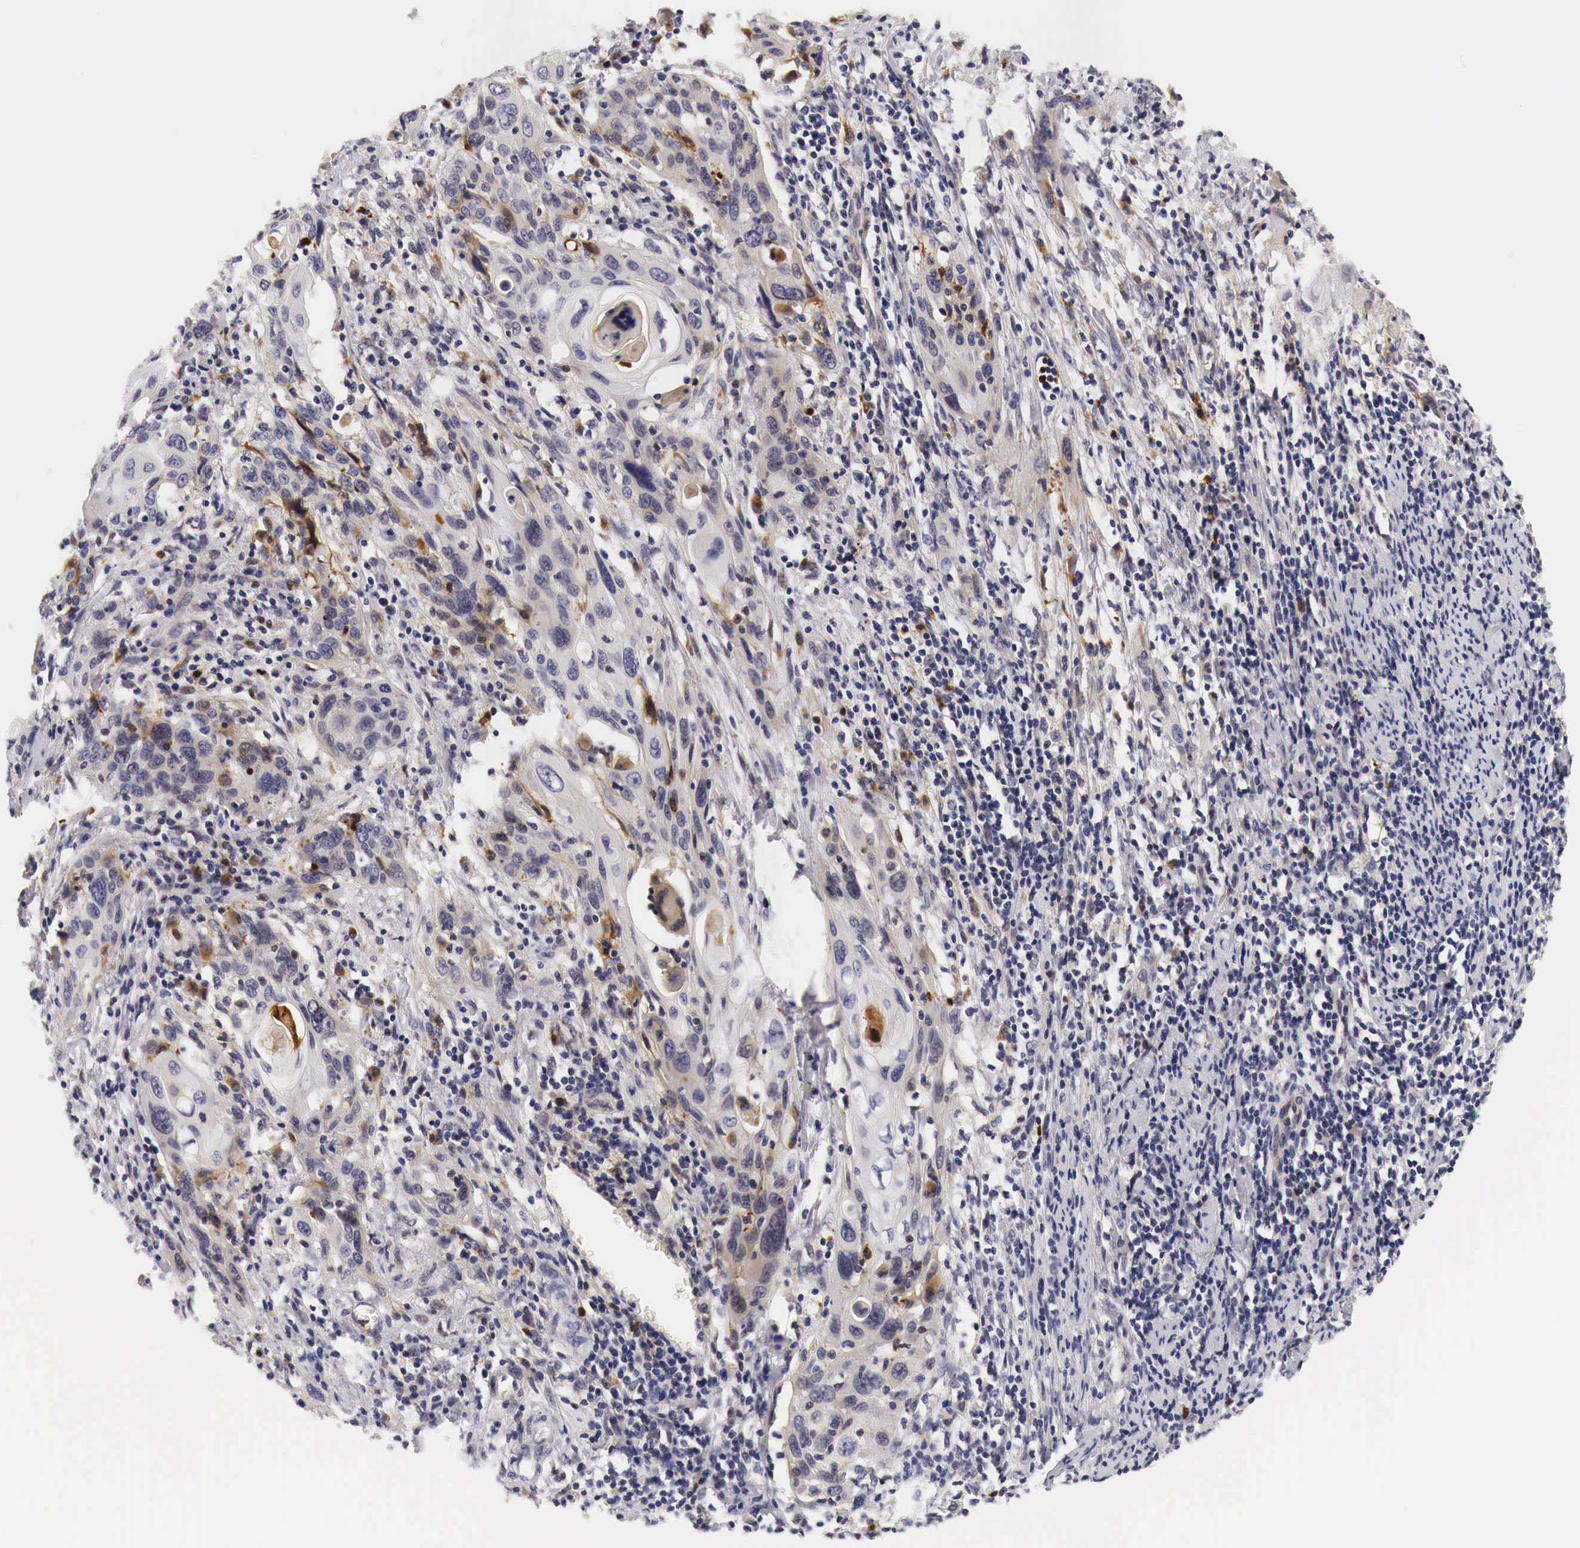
{"staining": {"intensity": "weak", "quantity": "<25%", "location": "cytoplasmic/membranous"}, "tissue": "cervical cancer", "cell_type": "Tumor cells", "image_type": "cancer", "snomed": [{"axis": "morphology", "description": "Squamous cell carcinoma, NOS"}, {"axis": "topography", "description": "Cervix"}], "caption": "Tumor cells are negative for brown protein staining in cervical cancer.", "gene": "CASP3", "patient": {"sex": "female", "age": 54}}